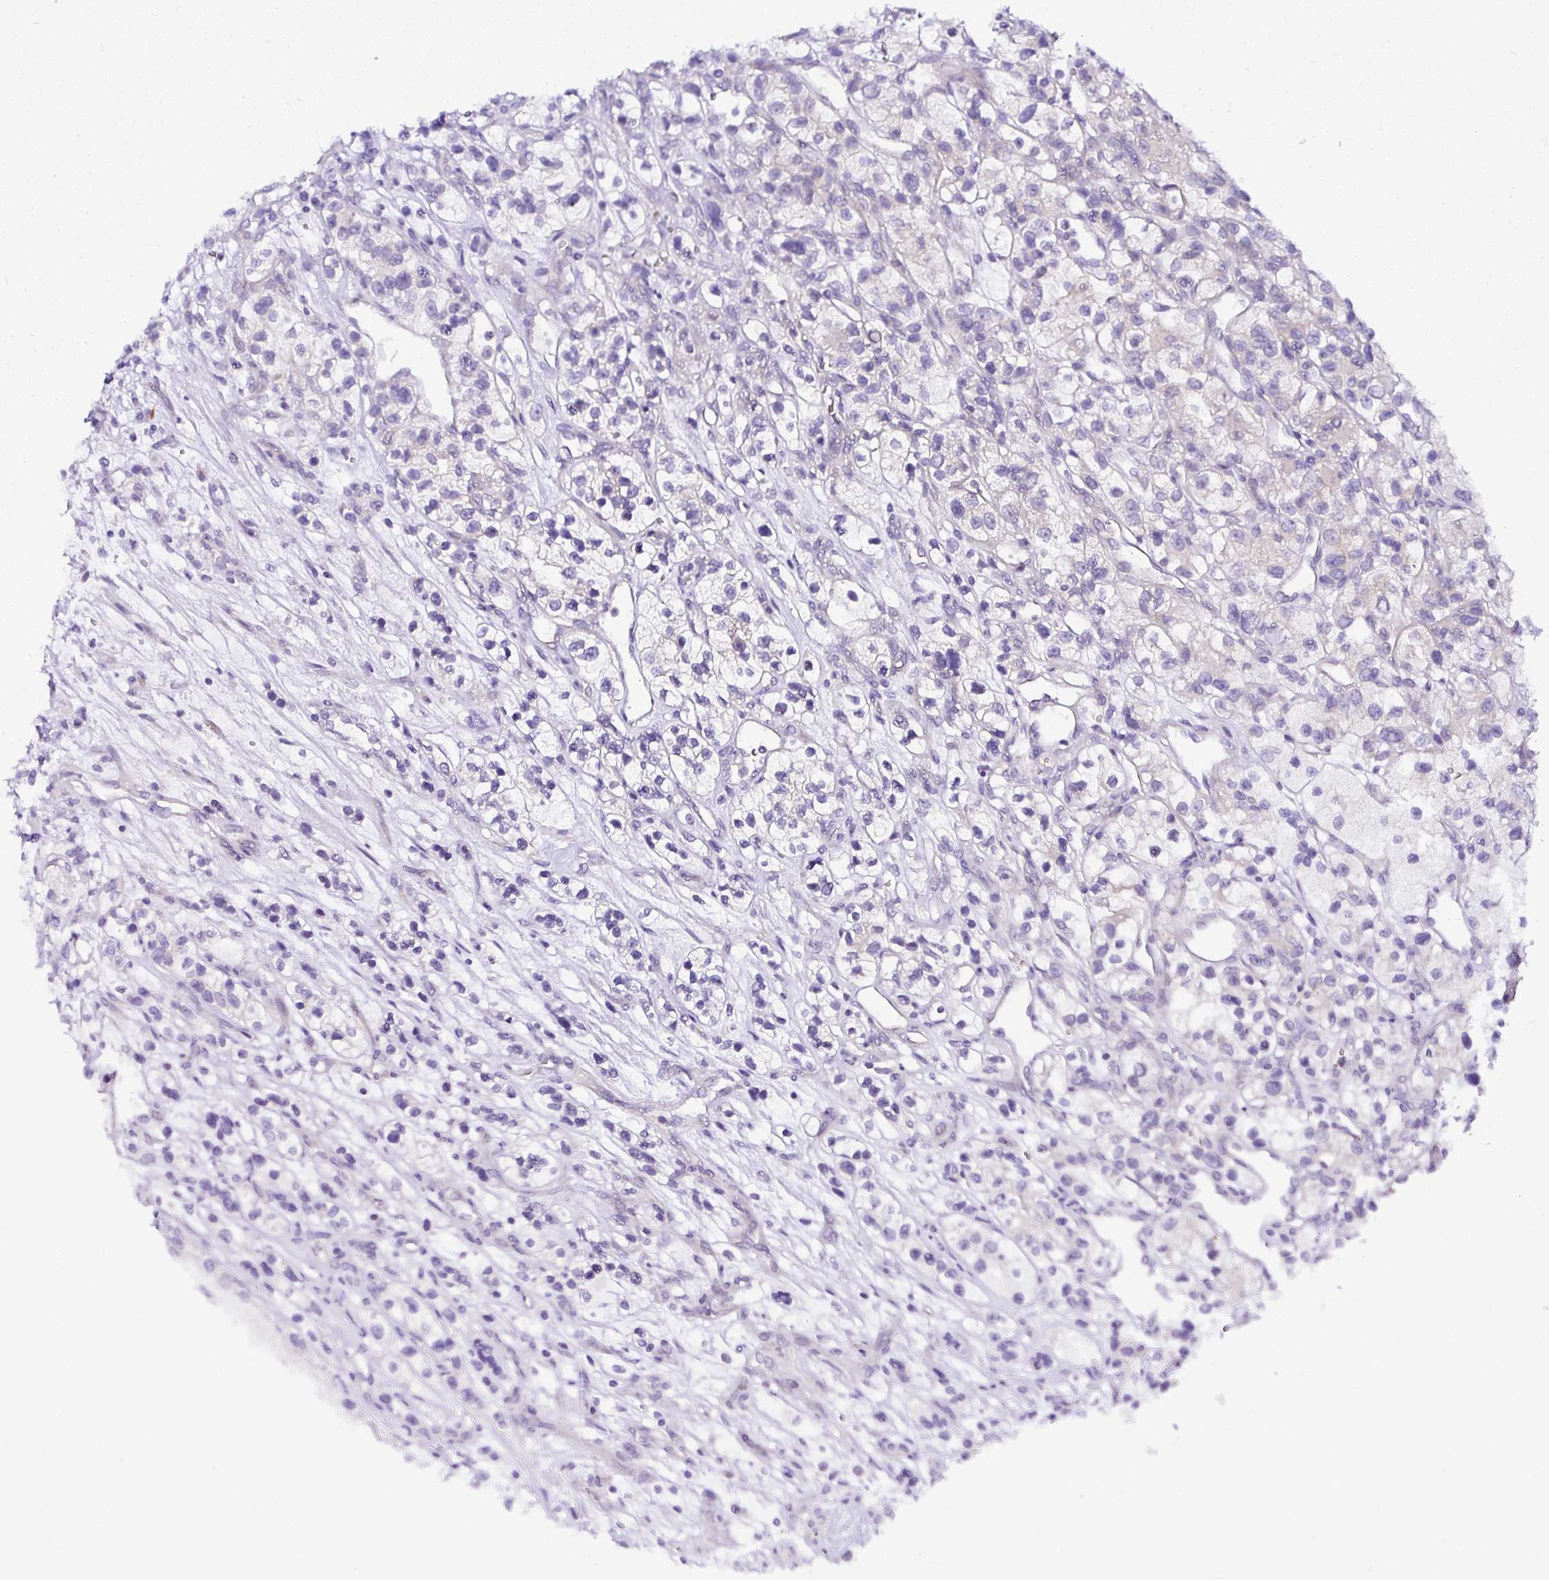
{"staining": {"intensity": "negative", "quantity": "none", "location": "none"}, "tissue": "renal cancer", "cell_type": "Tumor cells", "image_type": "cancer", "snomed": [{"axis": "morphology", "description": "Adenocarcinoma, NOS"}, {"axis": "topography", "description": "Kidney"}], "caption": "Immunohistochemistry (IHC) of human renal cancer (adenocarcinoma) displays no positivity in tumor cells.", "gene": "DEPDC5", "patient": {"sex": "female", "age": 57}}